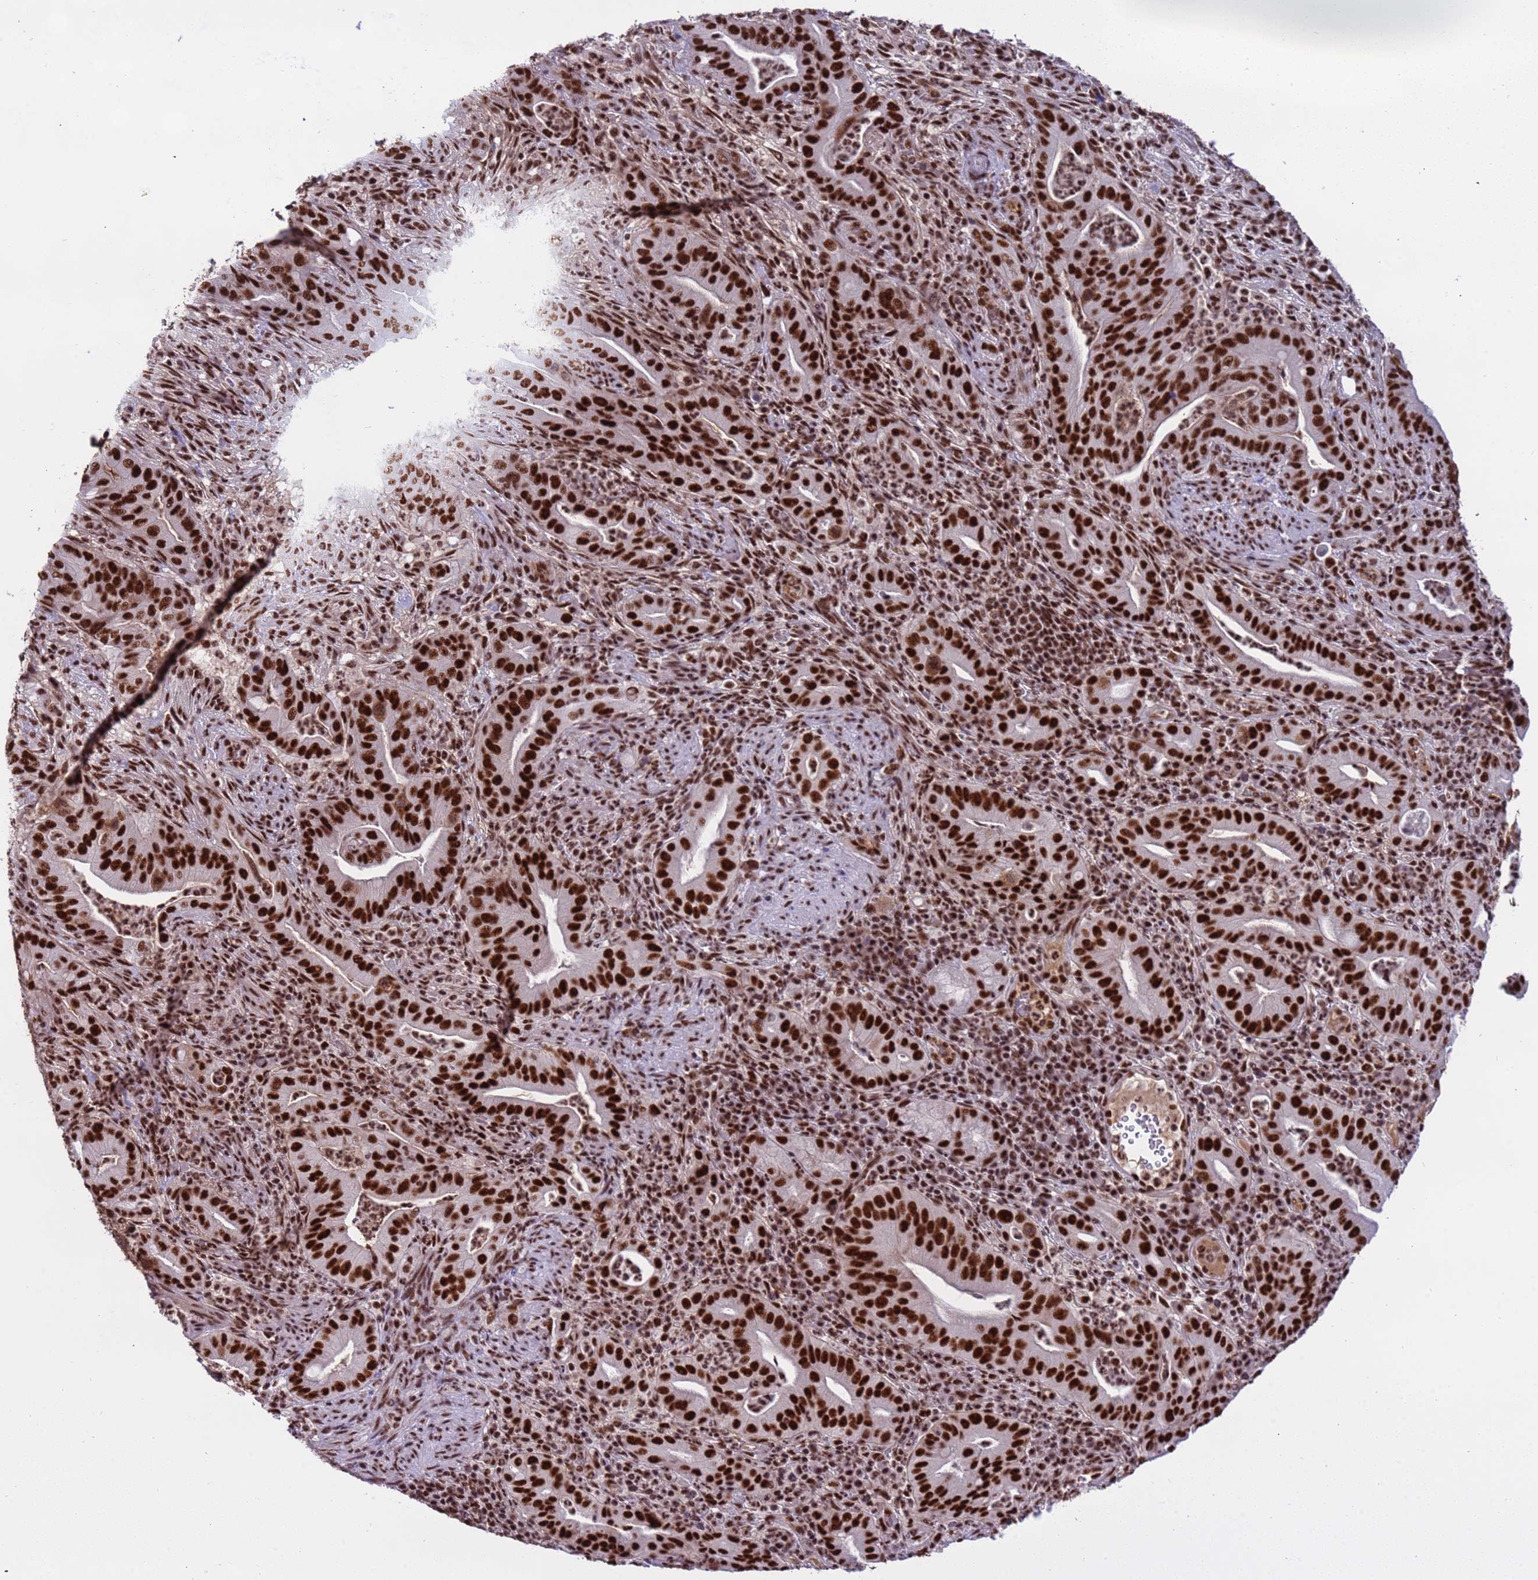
{"staining": {"intensity": "strong", "quantity": ">75%", "location": "nuclear"}, "tissue": "pancreatic cancer", "cell_type": "Tumor cells", "image_type": "cancer", "snomed": [{"axis": "morphology", "description": "Adenocarcinoma, NOS"}, {"axis": "topography", "description": "Pancreas"}], "caption": "About >75% of tumor cells in human pancreatic adenocarcinoma display strong nuclear protein expression as visualized by brown immunohistochemical staining.", "gene": "SRRT", "patient": {"sex": "male", "age": 71}}